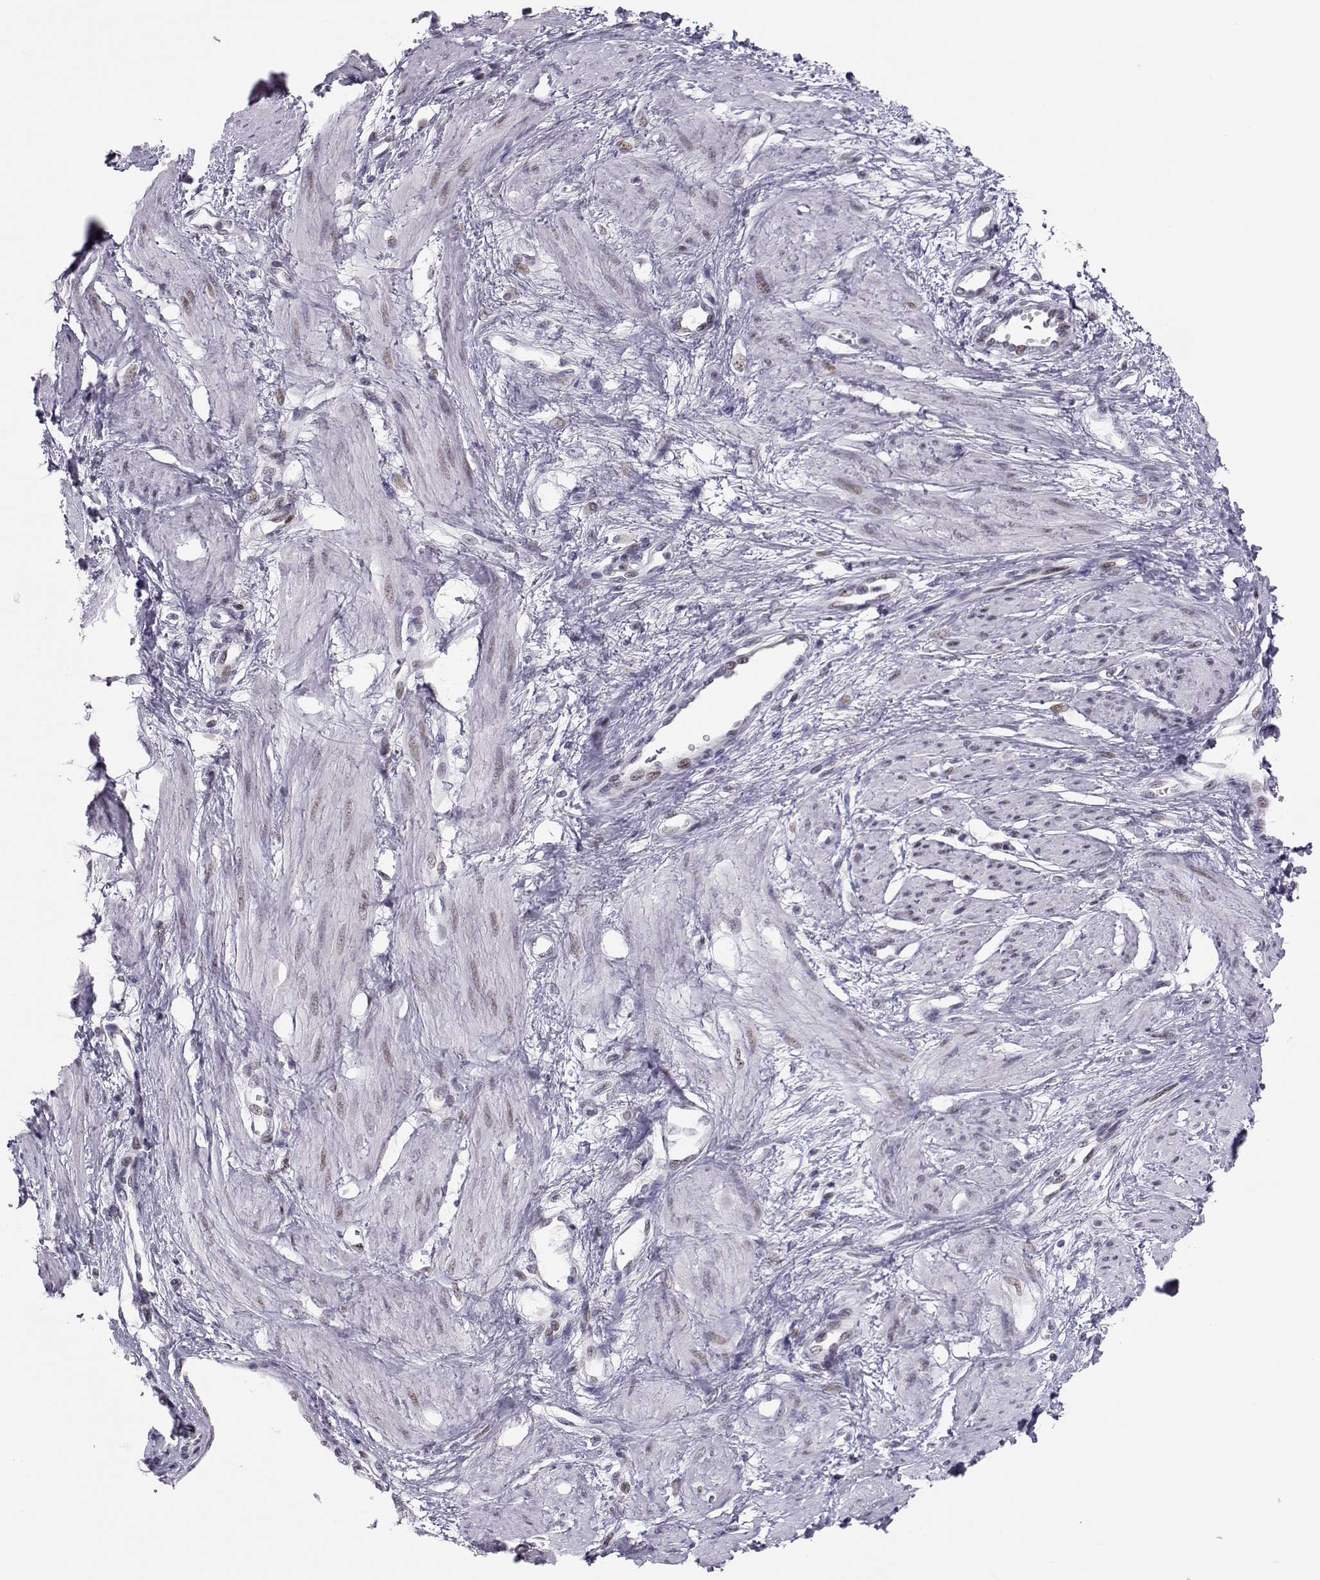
{"staining": {"intensity": "weak", "quantity": "<25%", "location": "nuclear"}, "tissue": "smooth muscle", "cell_type": "Smooth muscle cells", "image_type": "normal", "snomed": [{"axis": "morphology", "description": "Normal tissue, NOS"}, {"axis": "topography", "description": "Smooth muscle"}, {"axis": "topography", "description": "Uterus"}], "caption": "The IHC micrograph has no significant staining in smooth muscle cells of smooth muscle. The staining is performed using DAB (3,3'-diaminobenzidine) brown chromogen with nuclei counter-stained in using hematoxylin.", "gene": "SIX6", "patient": {"sex": "female", "age": 39}}